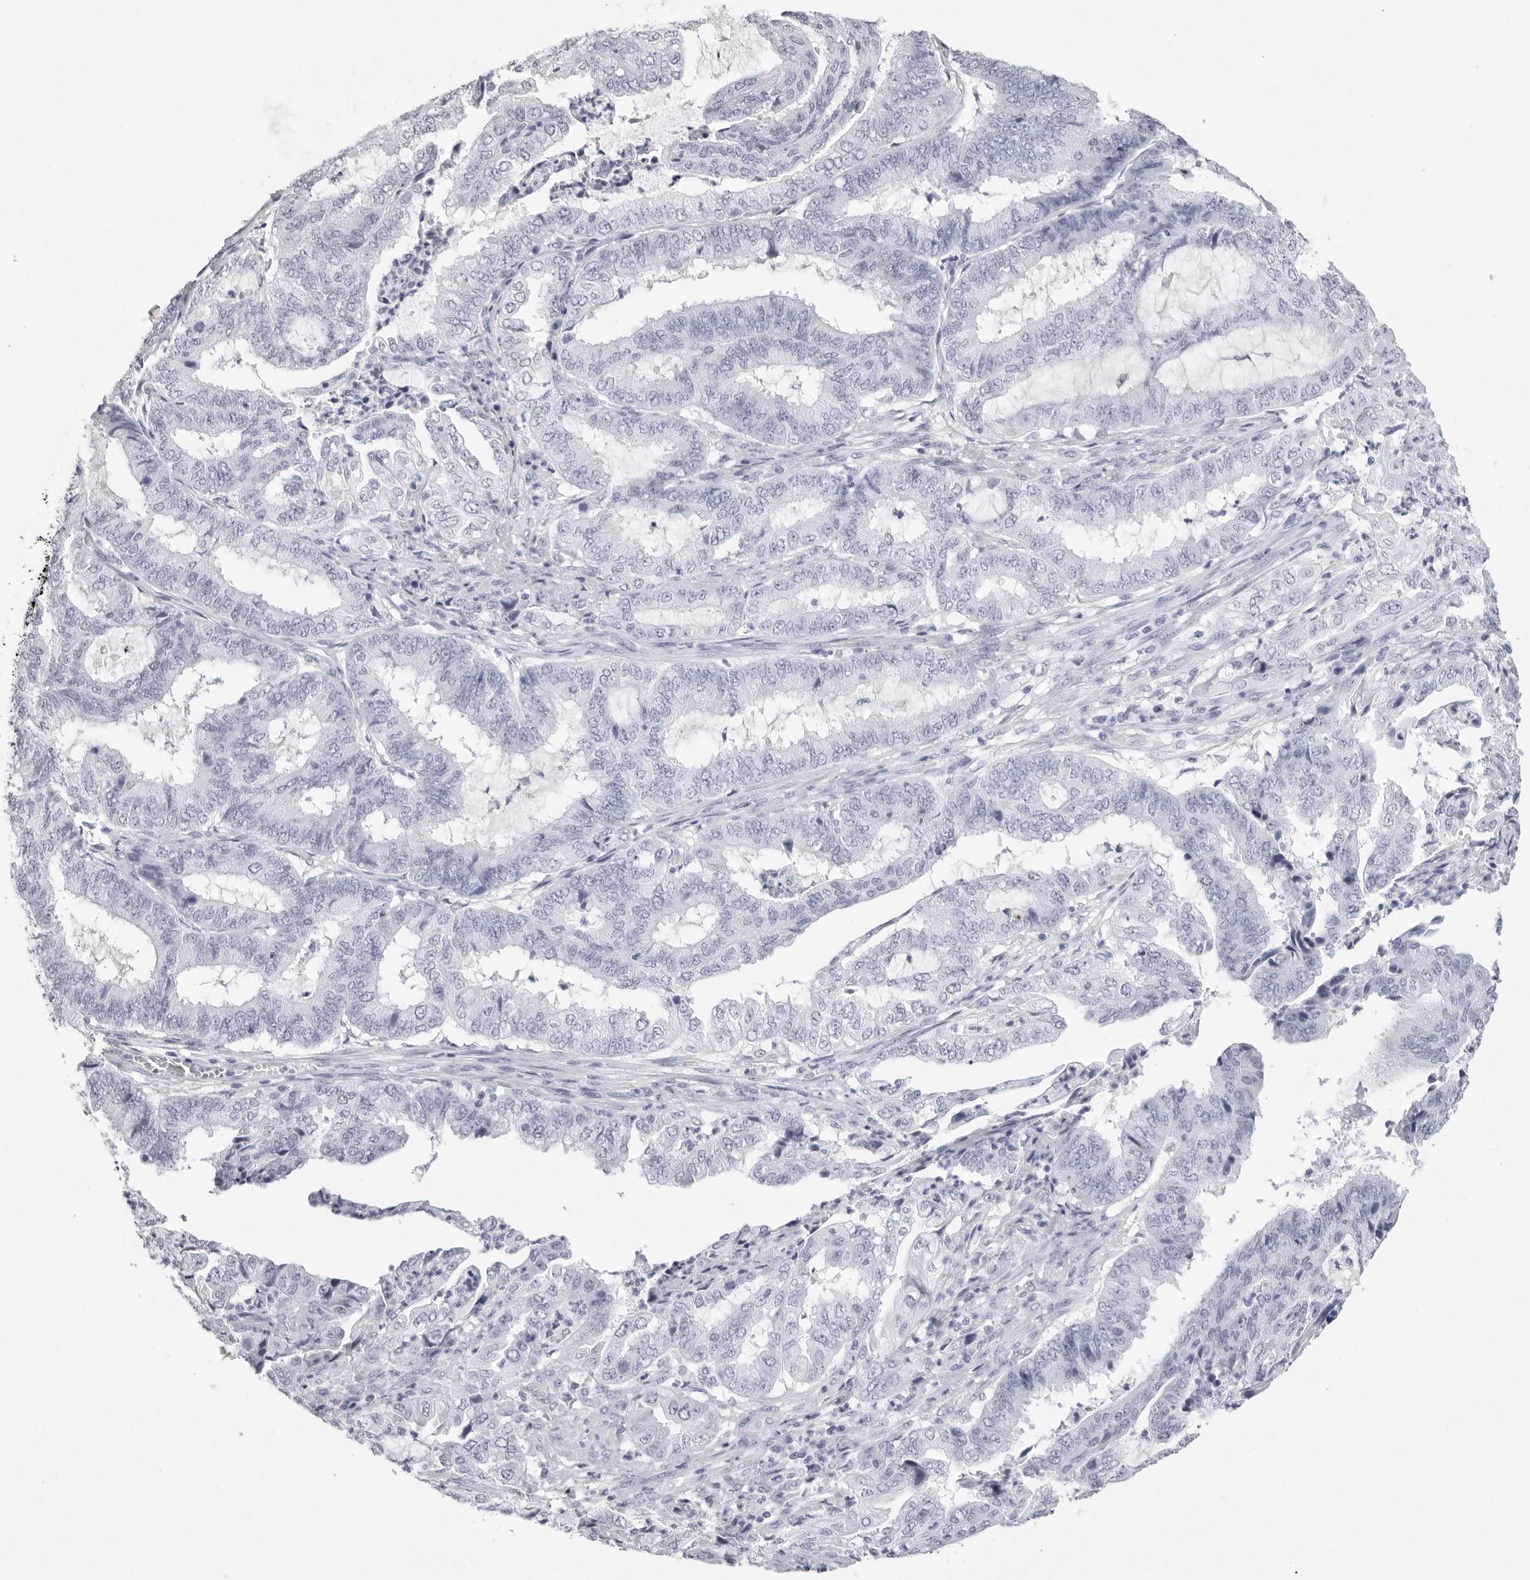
{"staining": {"intensity": "negative", "quantity": "none", "location": "none"}, "tissue": "endometrial cancer", "cell_type": "Tumor cells", "image_type": "cancer", "snomed": [{"axis": "morphology", "description": "Adenocarcinoma, NOS"}, {"axis": "topography", "description": "Endometrium"}], "caption": "This is an immunohistochemistry (IHC) micrograph of human endometrial cancer. There is no expression in tumor cells.", "gene": "CST1", "patient": {"sex": "female", "age": 51}}